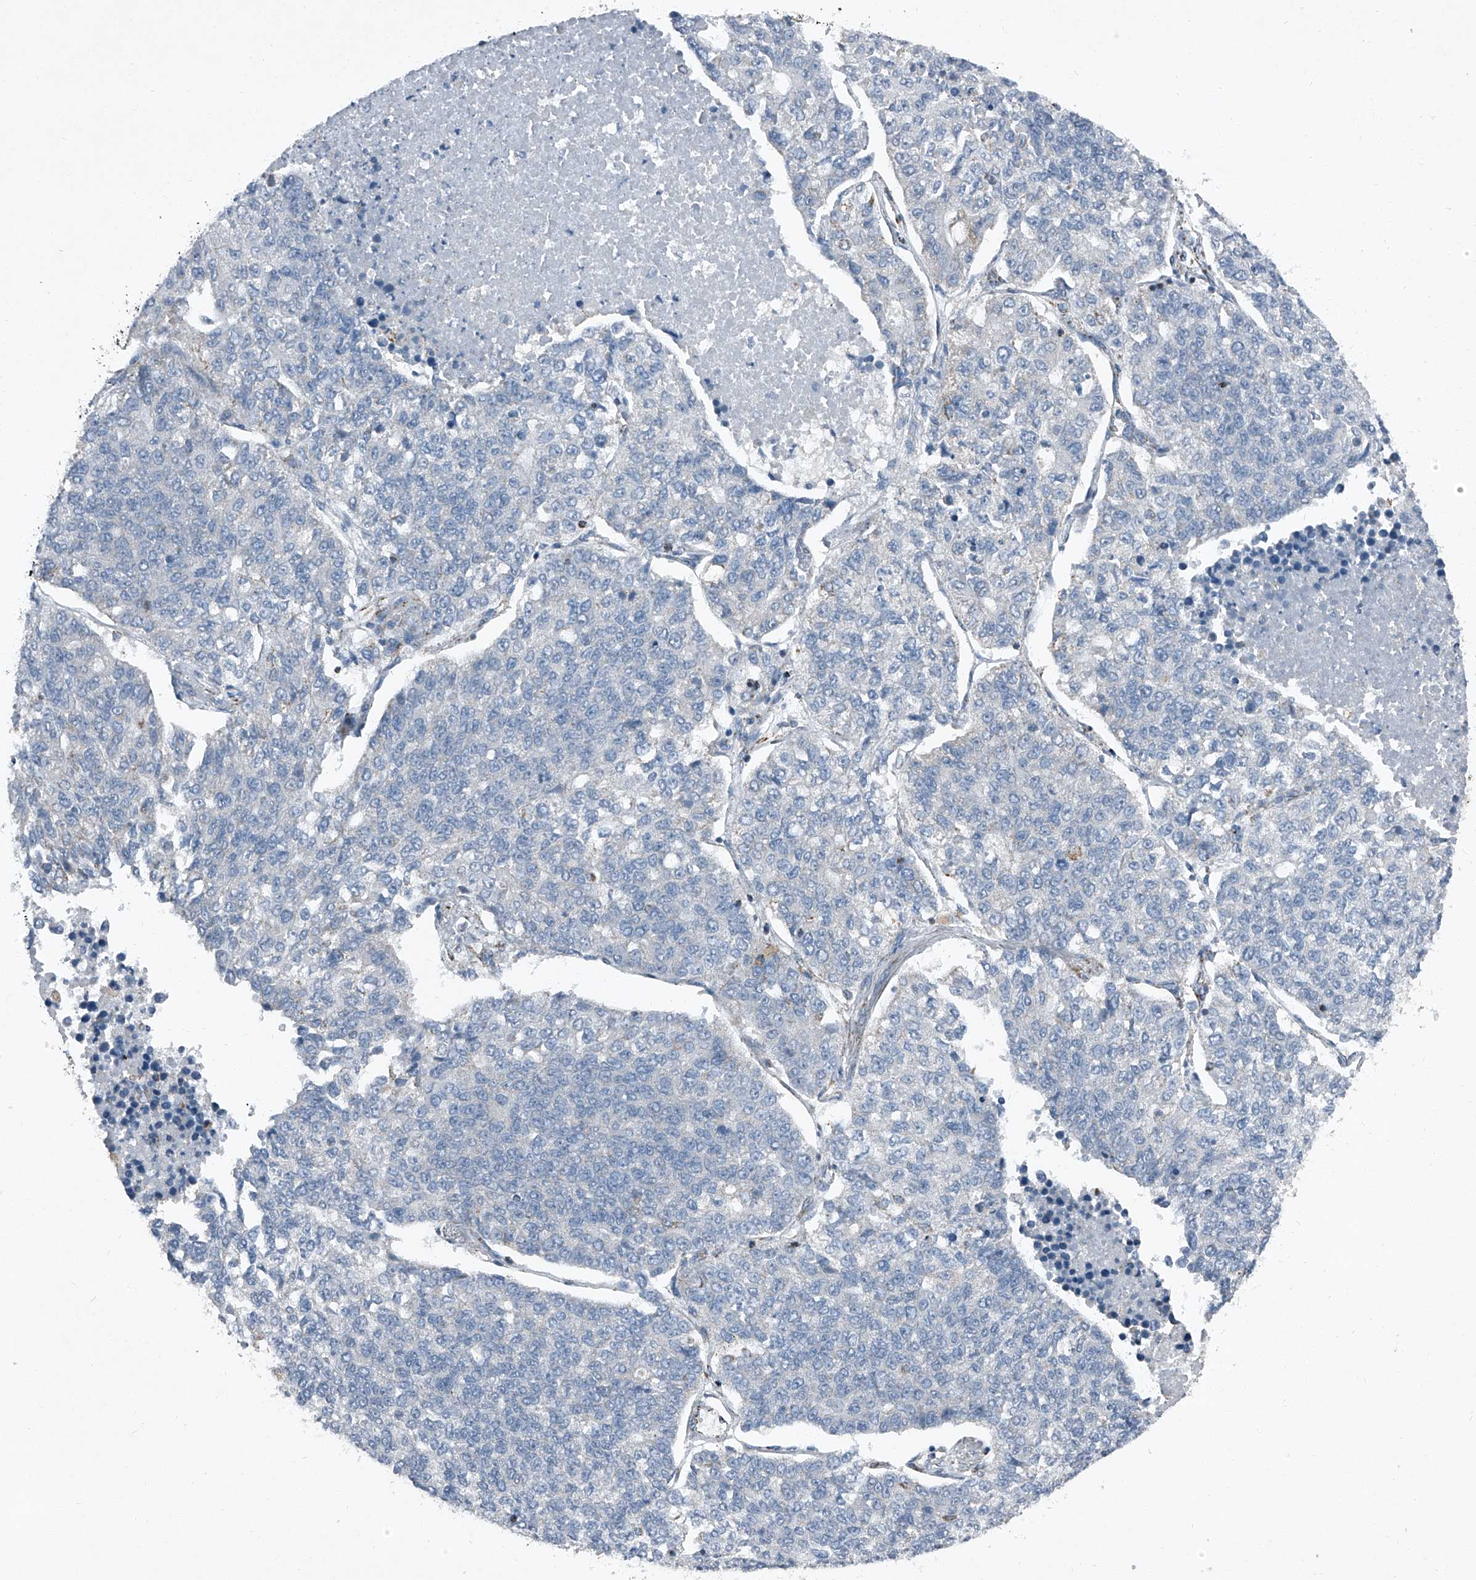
{"staining": {"intensity": "negative", "quantity": "none", "location": "none"}, "tissue": "lung cancer", "cell_type": "Tumor cells", "image_type": "cancer", "snomed": [{"axis": "morphology", "description": "Adenocarcinoma, NOS"}, {"axis": "topography", "description": "Lung"}], "caption": "Tumor cells are negative for protein expression in human lung adenocarcinoma.", "gene": "CHRNA7", "patient": {"sex": "male", "age": 49}}